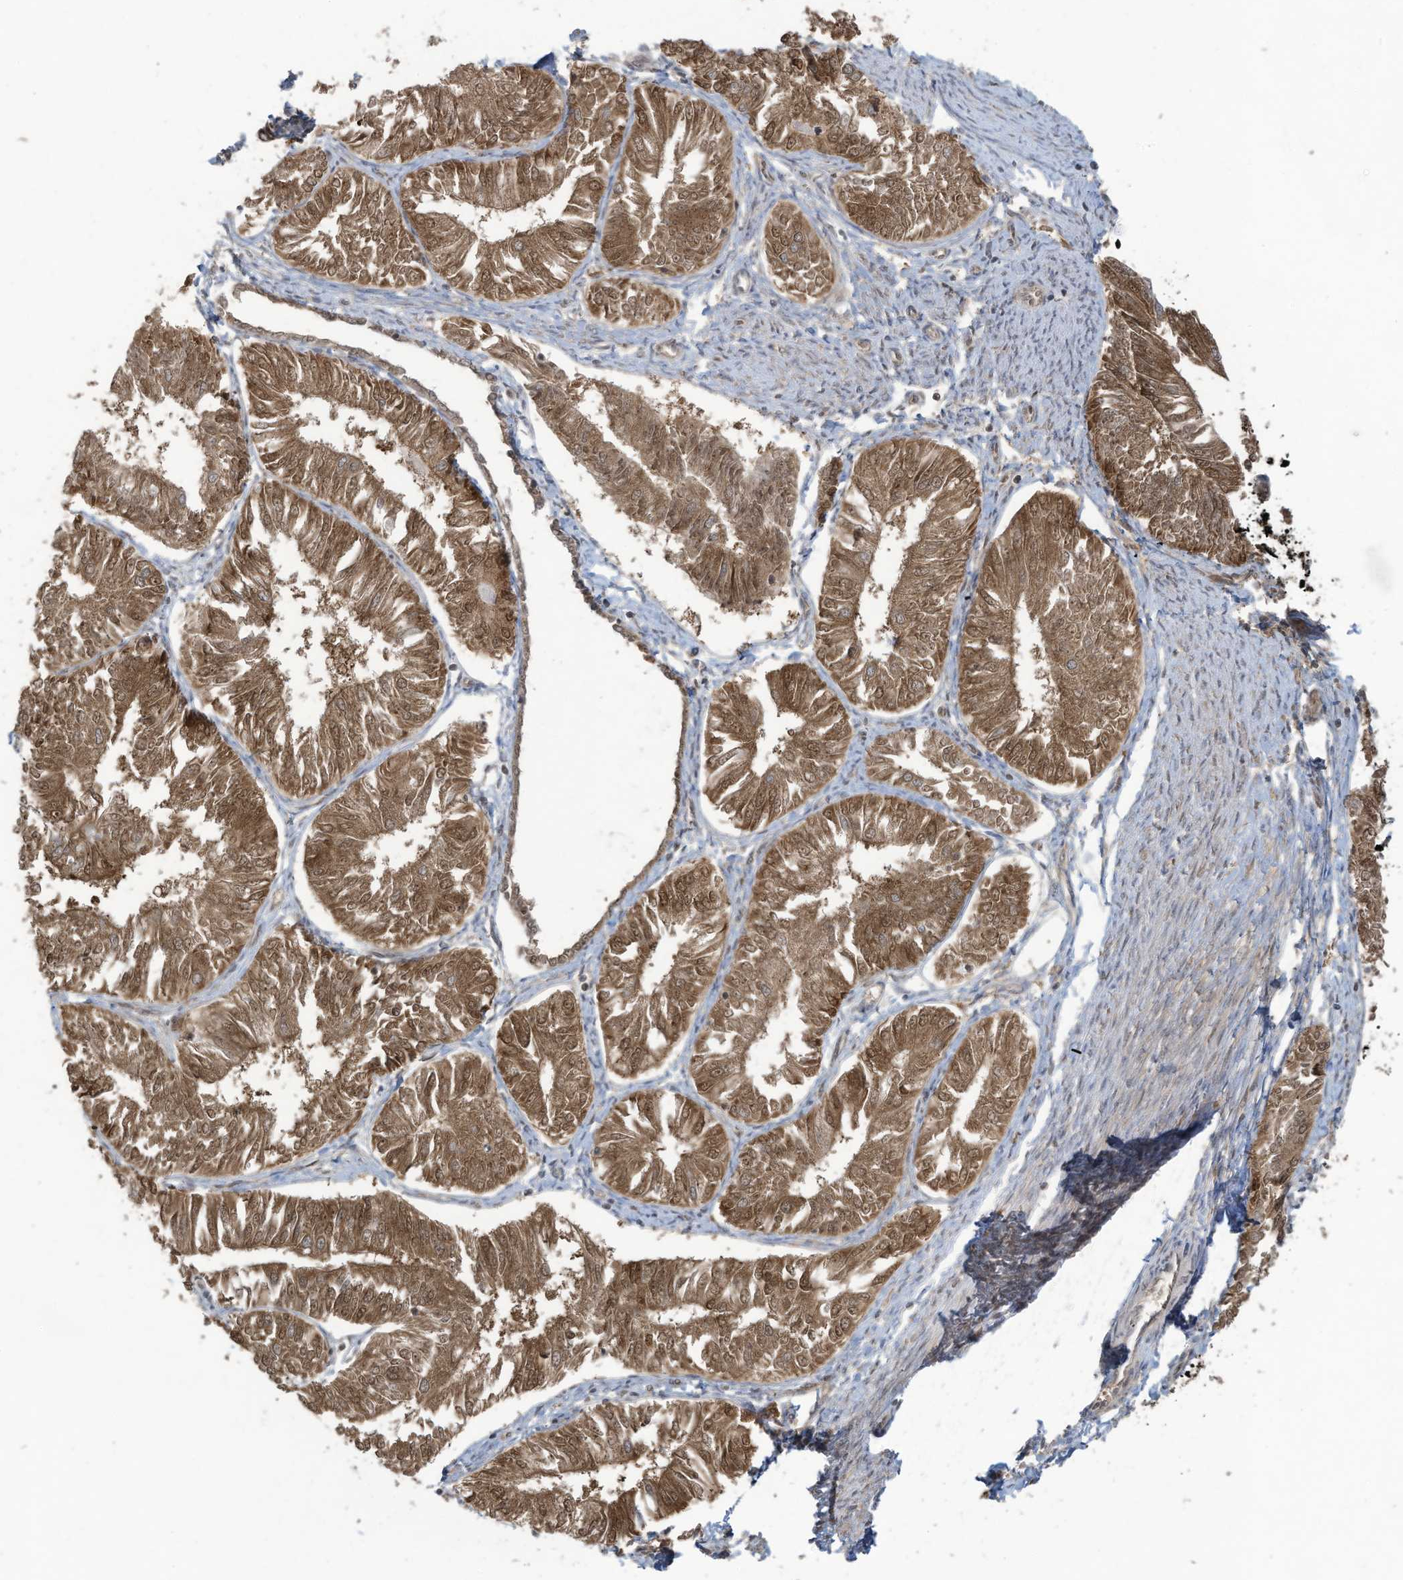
{"staining": {"intensity": "strong", "quantity": ">75%", "location": "cytoplasmic/membranous,nuclear"}, "tissue": "endometrial cancer", "cell_type": "Tumor cells", "image_type": "cancer", "snomed": [{"axis": "morphology", "description": "Adenocarcinoma, NOS"}, {"axis": "topography", "description": "Endometrium"}], "caption": "IHC of human endometrial cancer (adenocarcinoma) exhibits high levels of strong cytoplasmic/membranous and nuclear staining in about >75% of tumor cells. (DAB IHC with brightfield microscopy, high magnification).", "gene": "OLA1", "patient": {"sex": "female", "age": 58}}